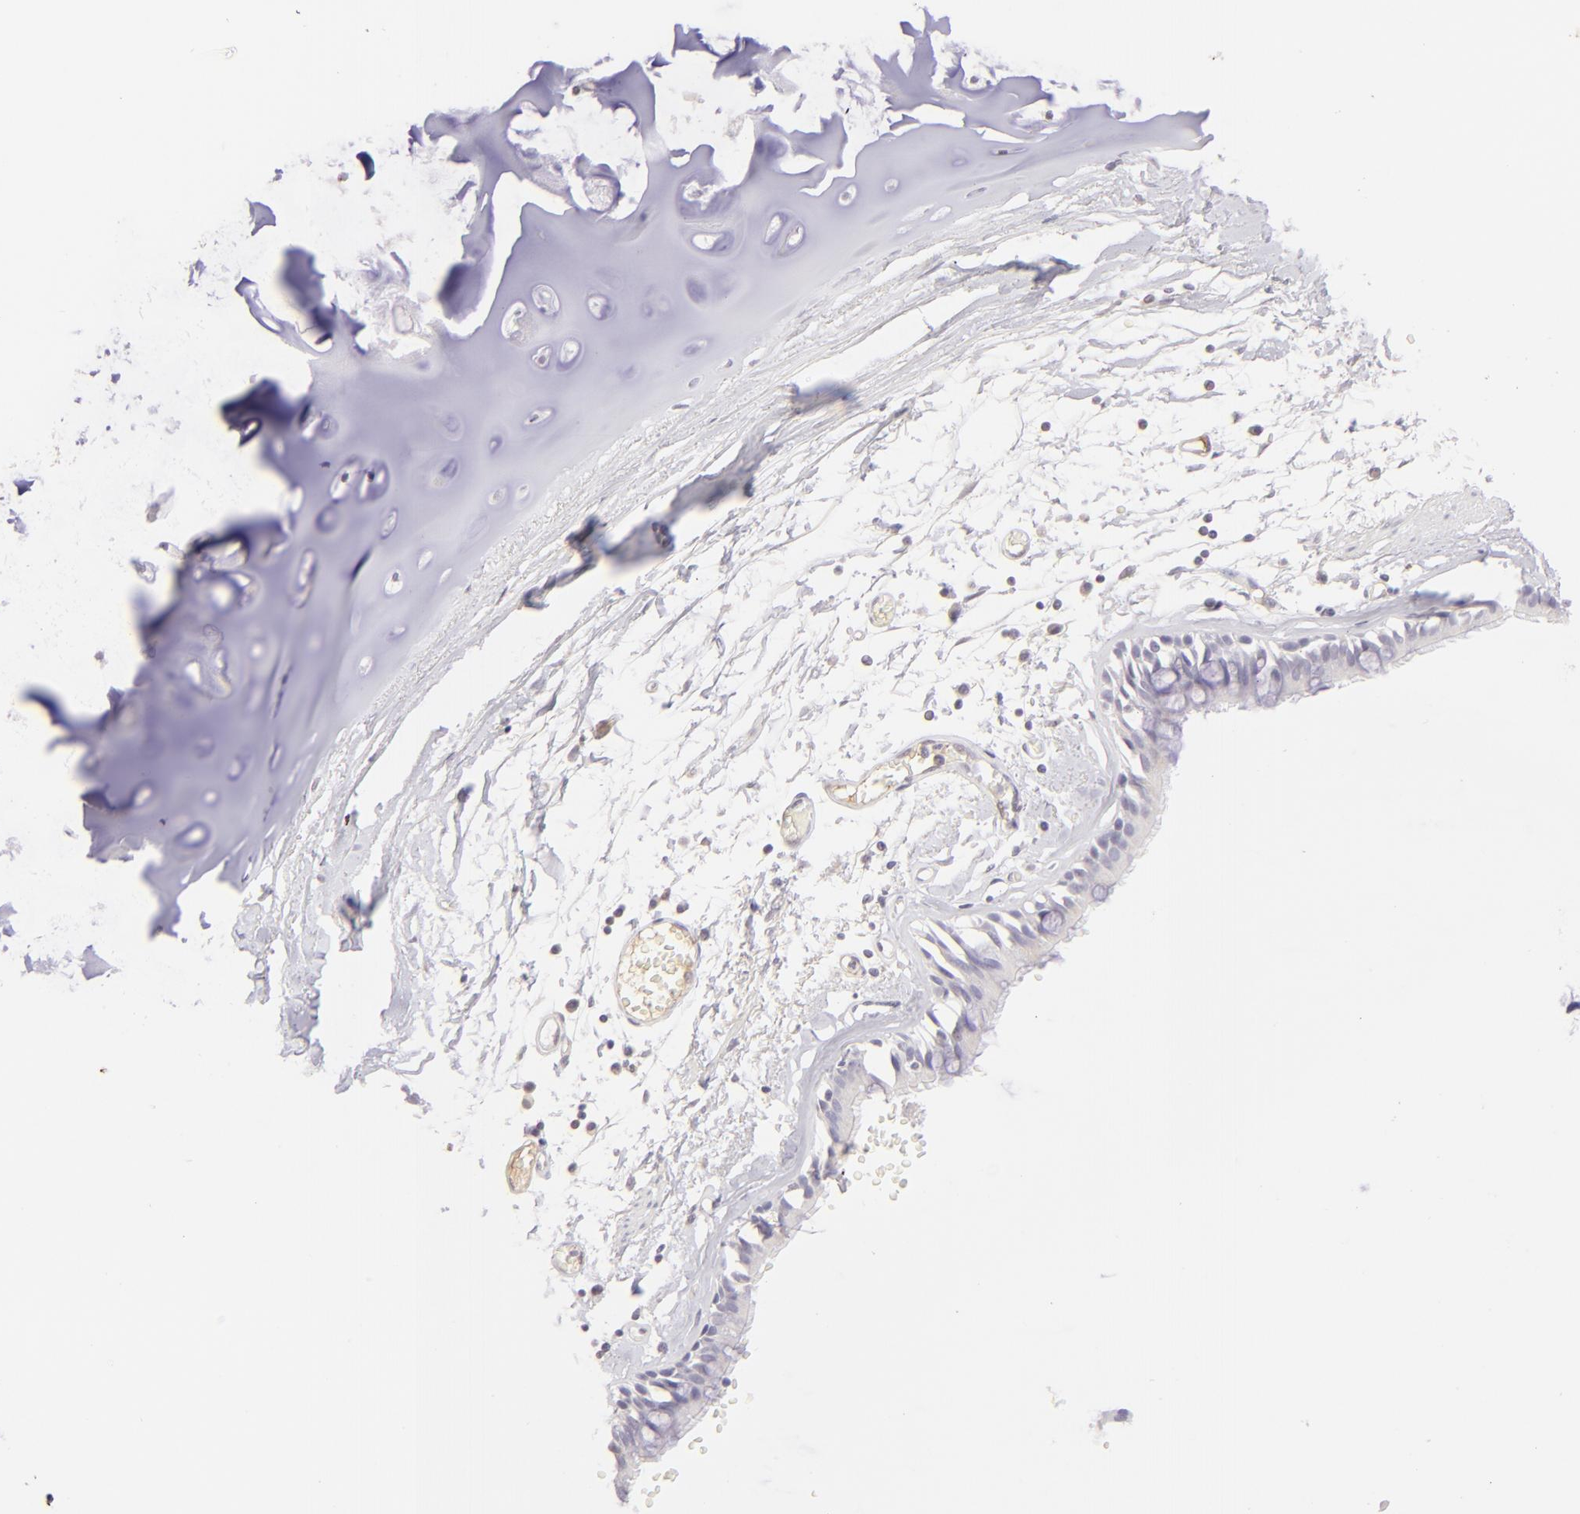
{"staining": {"intensity": "weak", "quantity": "25%-75%", "location": "cytoplasmic/membranous"}, "tissue": "adipose tissue", "cell_type": "Adipocytes", "image_type": "normal", "snomed": [{"axis": "morphology", "description": "Normal tissue, NOS"}, {"axis": "topography", "description": "Bronchus"}, {"axis": "topography", "description": "Lung"}], "caption": "Benign adipose tissue exhibits weak cytoplasmic/membranous staining in approximately 25%-75% of adipocytes (Brightfield microscopy of DAB IHC at high magnification)..", "gene": "MAGEA1", "patient": {"sex": "female", "age": 56}}